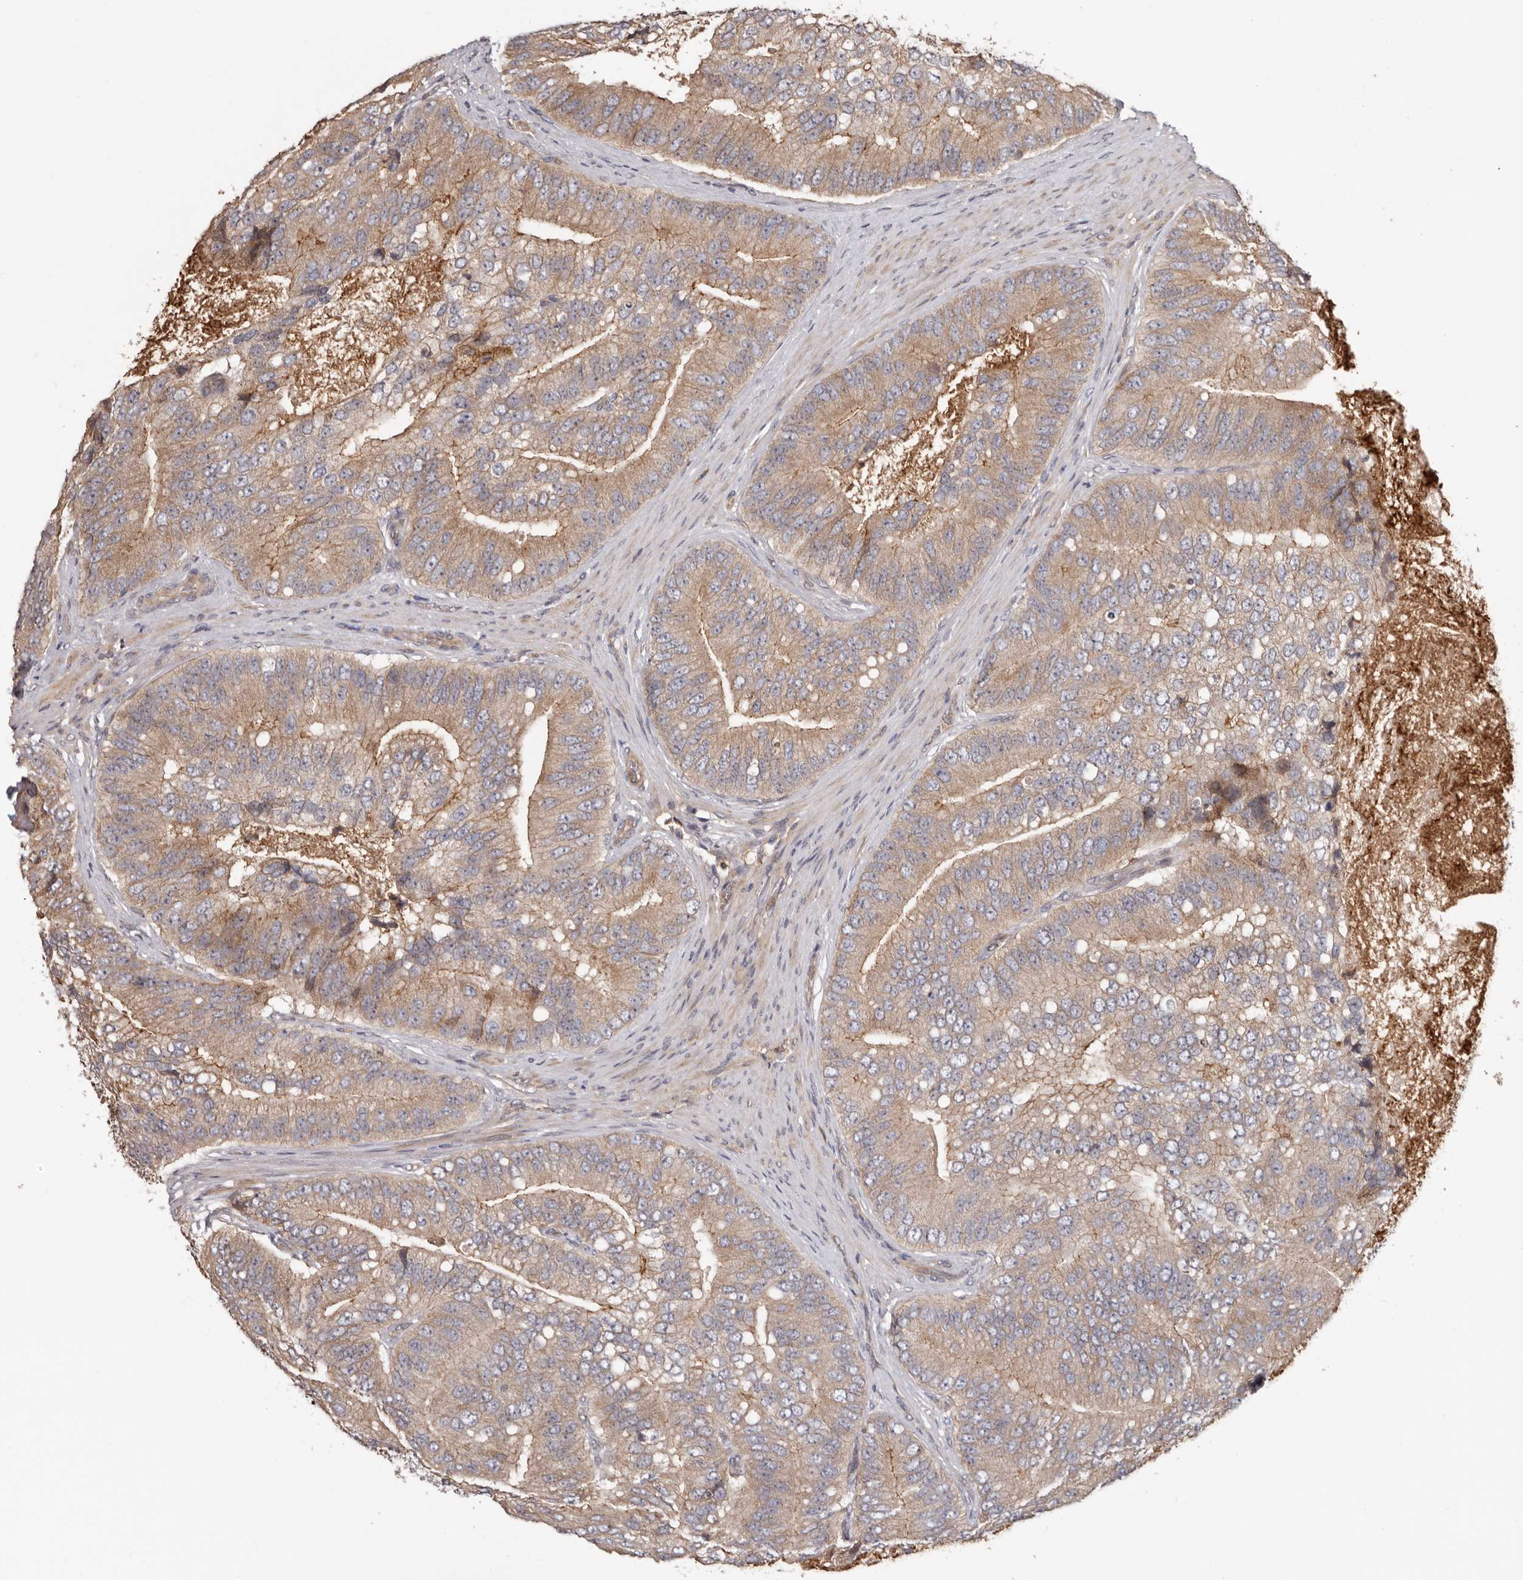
{"staining": {"intensity": "weak", "quantity": "25%-75%", "location": "cytoplasmic/membranous"}, "tissue": "prostate cancer", "cell_type": "Tumor cells", "image_type": "cancer", "snomed": [{"axis": "morphology", "description": "Adenocarcinoma, High grade"}, {"axis": "topography", "description": "Prostate"}], "caption": "Immunohistochemistry (IHC) staining of adenocarcinoma (high-grade) (prostate), which demonstrates low levels of weak cytoplasmic/membranous positivity in about 25%-75% of tumor cells indicating weak cytoplasmic/membranous protein positivity. The staining was performed using DAB (3,3'-diaminobenzidine) (brown) for protein detection and nuclei were counterstained in hematoxylin (blue).", "gene": "TMUB1", "patient": {"sex": "male", "age": 70}}